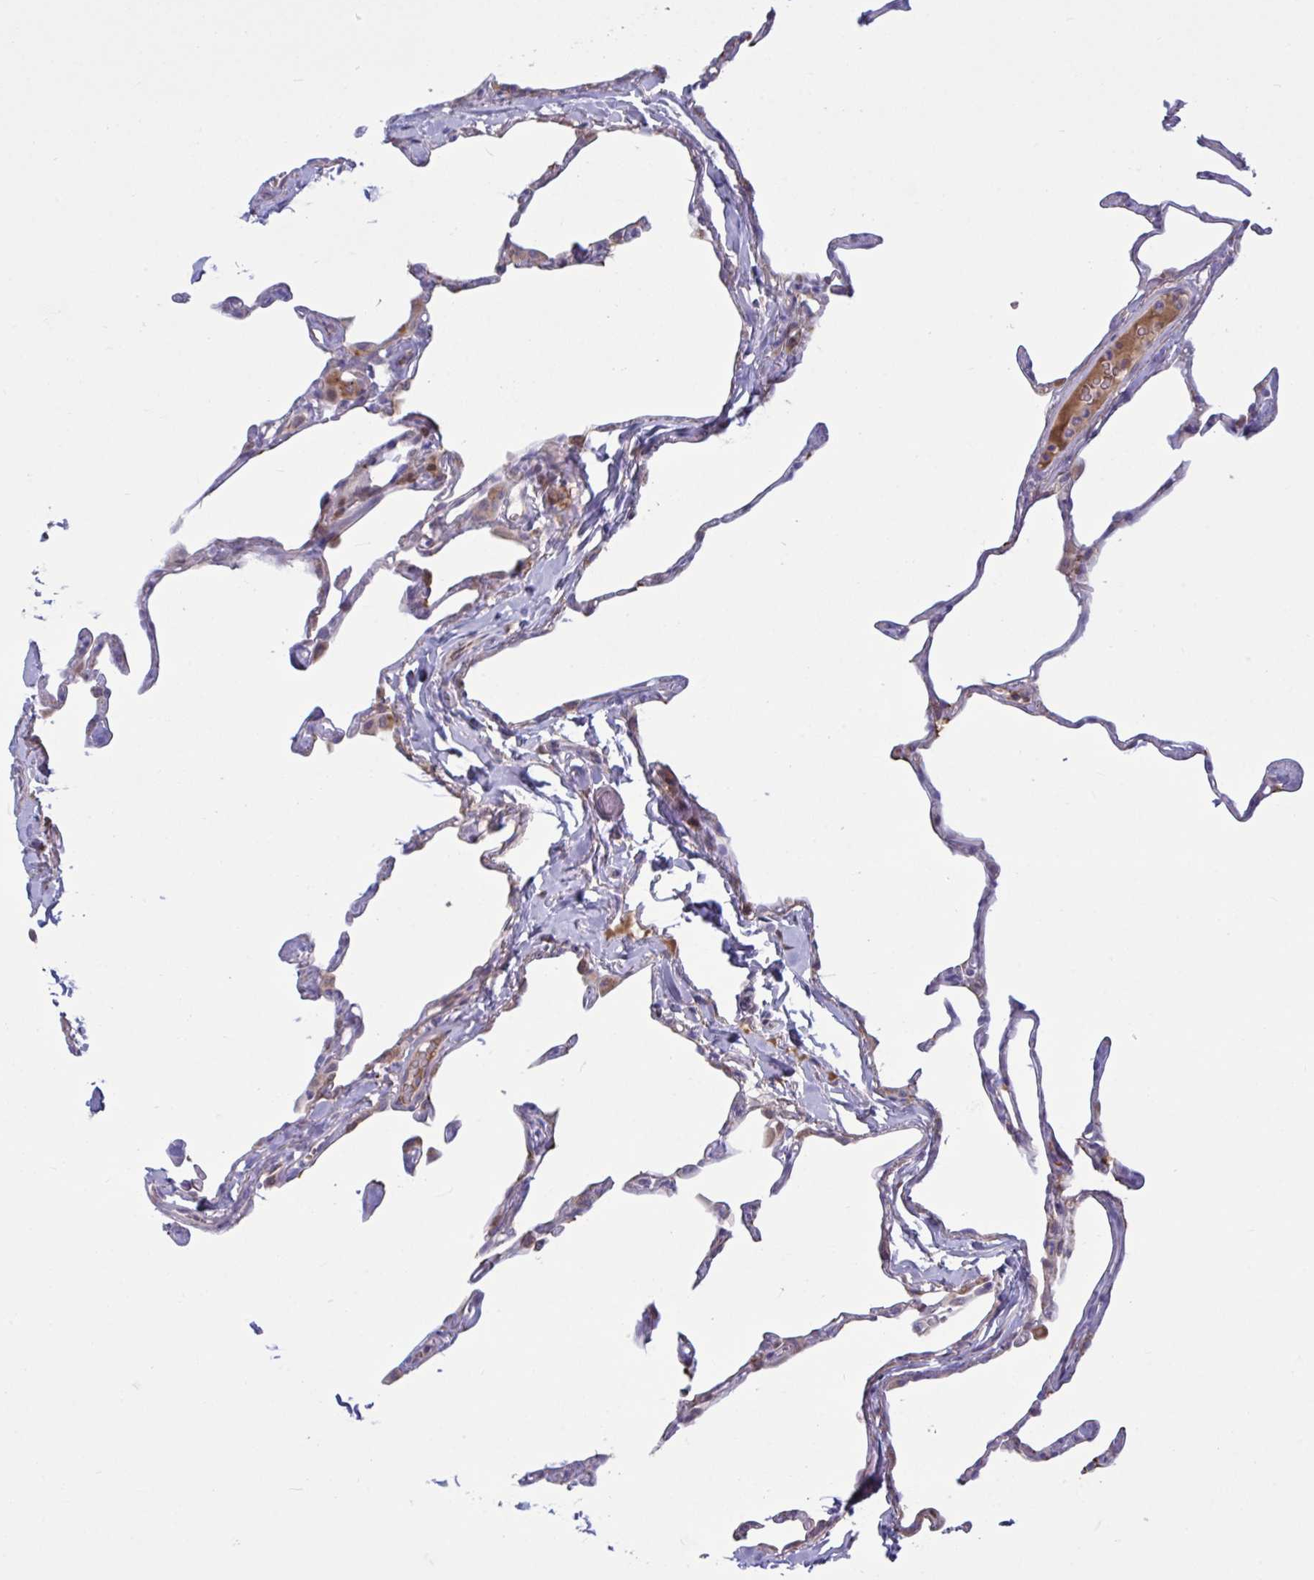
{"staining": {"intensity": "moderate", "quantity": "<25%", "location": "cytoplasmic/membranous"}, "tissue": "lung", "cell_type": "Alveolar cells", "image_type": "normal", "snomed": [{"axis": "morphology", "description": "Normal tissue, NOS"}, {"axis": "topography", "description": "Lung"}], "caption": "Lung stained for a protein exhibits moderate cytoplasmic/membranous positivity in alveolar cells.", "gene": "VWC2", "patient": {"sex": "male", "age": 65}}